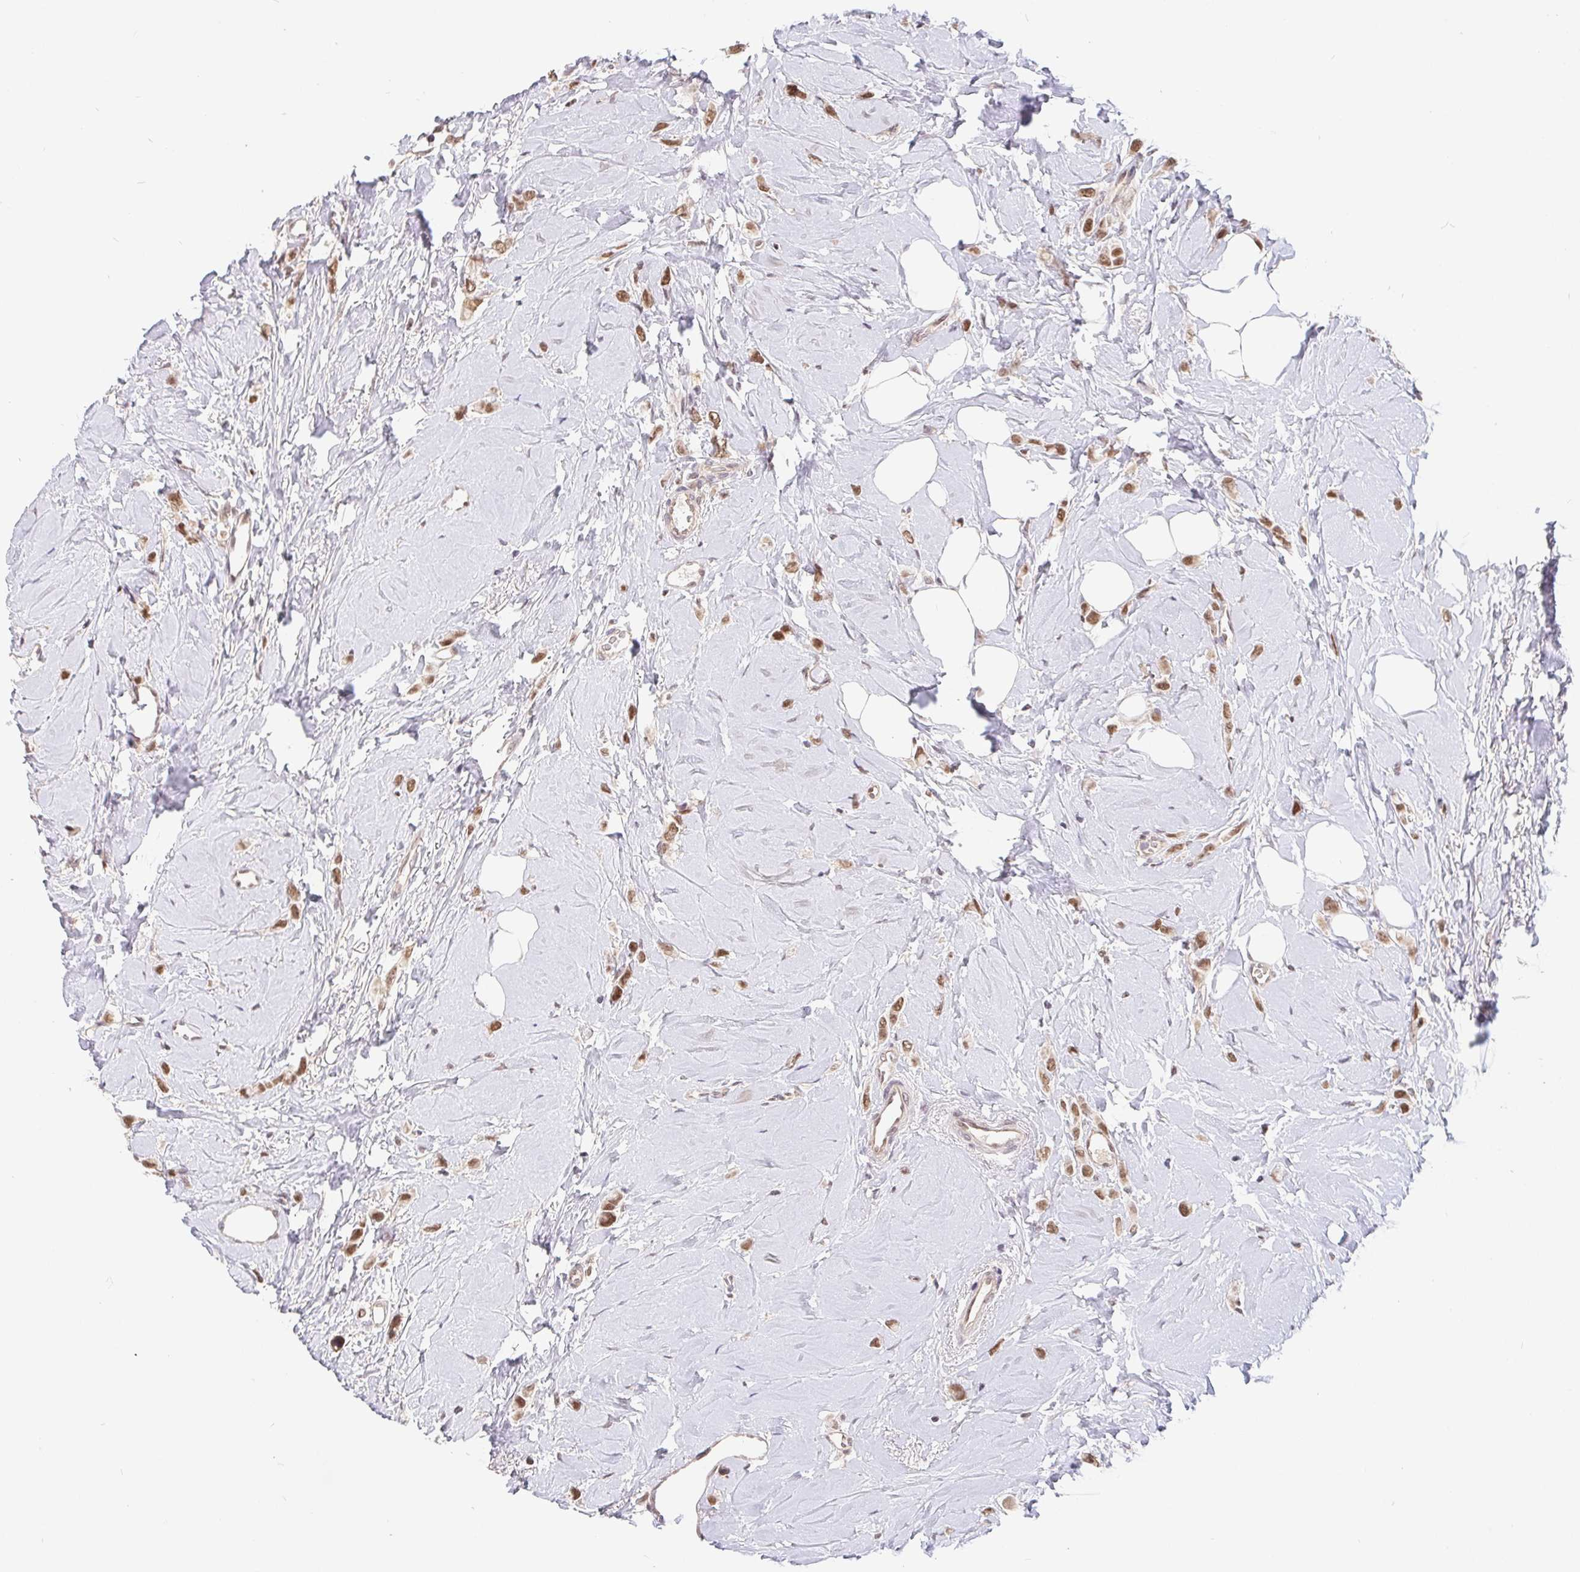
{"staining": {"intensity": "moderate", "quantity": ">75%", "location": "nuclear"}, "tissue": "breast cancer", "cell_type": "Tumor cells", "image_type": "cancer", "snomed": [{"axis": "morphology", "description": "Lobular carcinoma"}, {"axis": "topography", "description": "Breast"}], "caption": "An IHC image of neoplastic tissue is shown. Protein staining in brown highlights moderate nuclear positivity in breast cancer (lobular carcinoma) within tumor cells.", "gene": "POU2F1", "patient": {"sex": "female", "age": 66}}